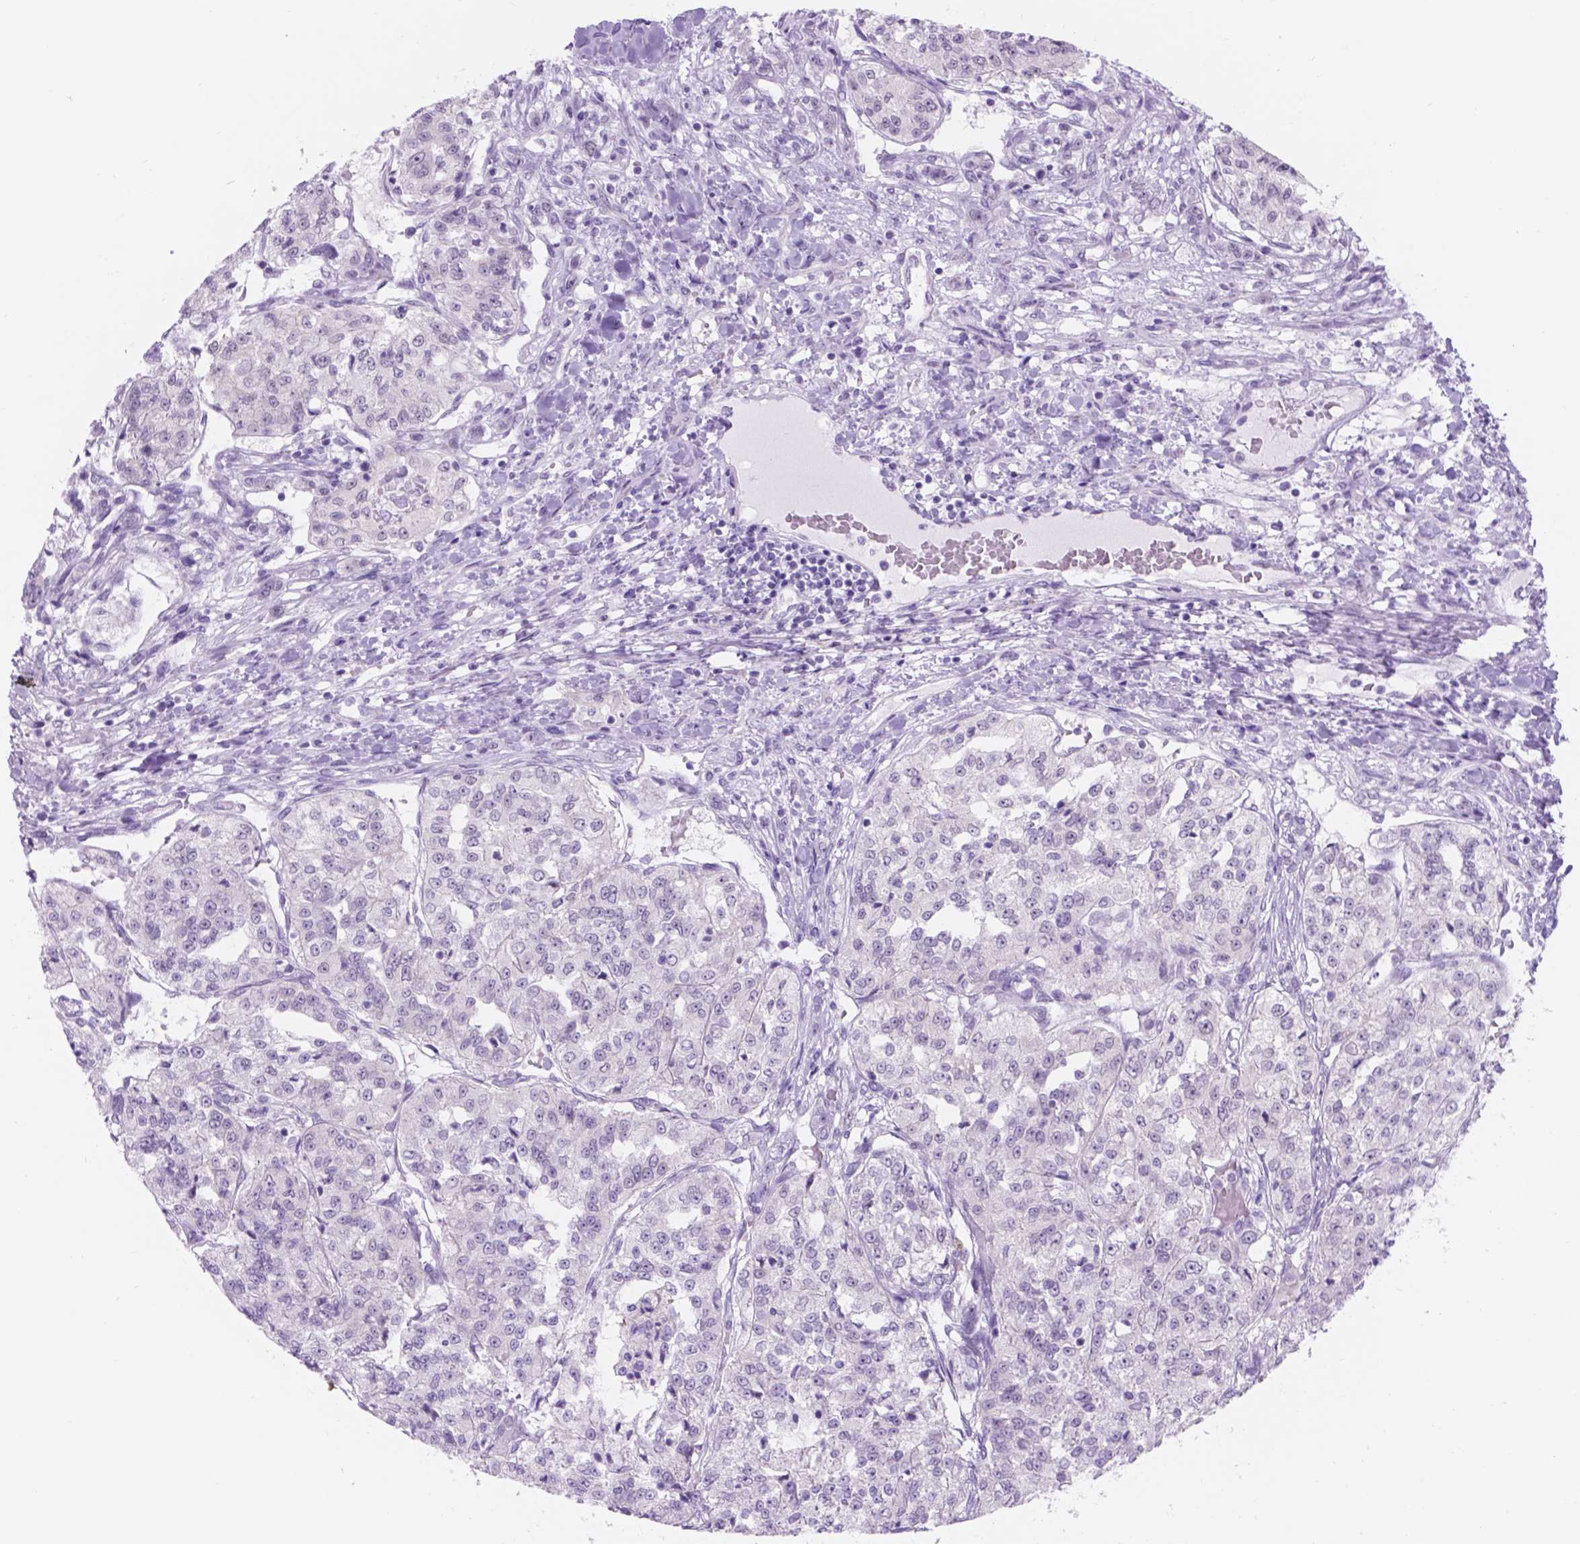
{"staining": {"intensity": "negative", "quantity": "none", "location": "none"}, "tissue": "renal cancer", "cell_type": "Tumor cells", "image_type": "cancer", "snomed": [{"axis": "morphology", "description": "Adenocarcinoma, NOS"}, {"axis": "topography", "description": "Kidney"}], "caption": "DAB (3,3'-diaminobenzidine) immunohistochemical staining of adenocarcinoma (renal) reveals no significant positivity in tumor cells. Nuclei are stained in blue.", "gene": "DCC", "patient": {"sex": "female", "age": 63}}